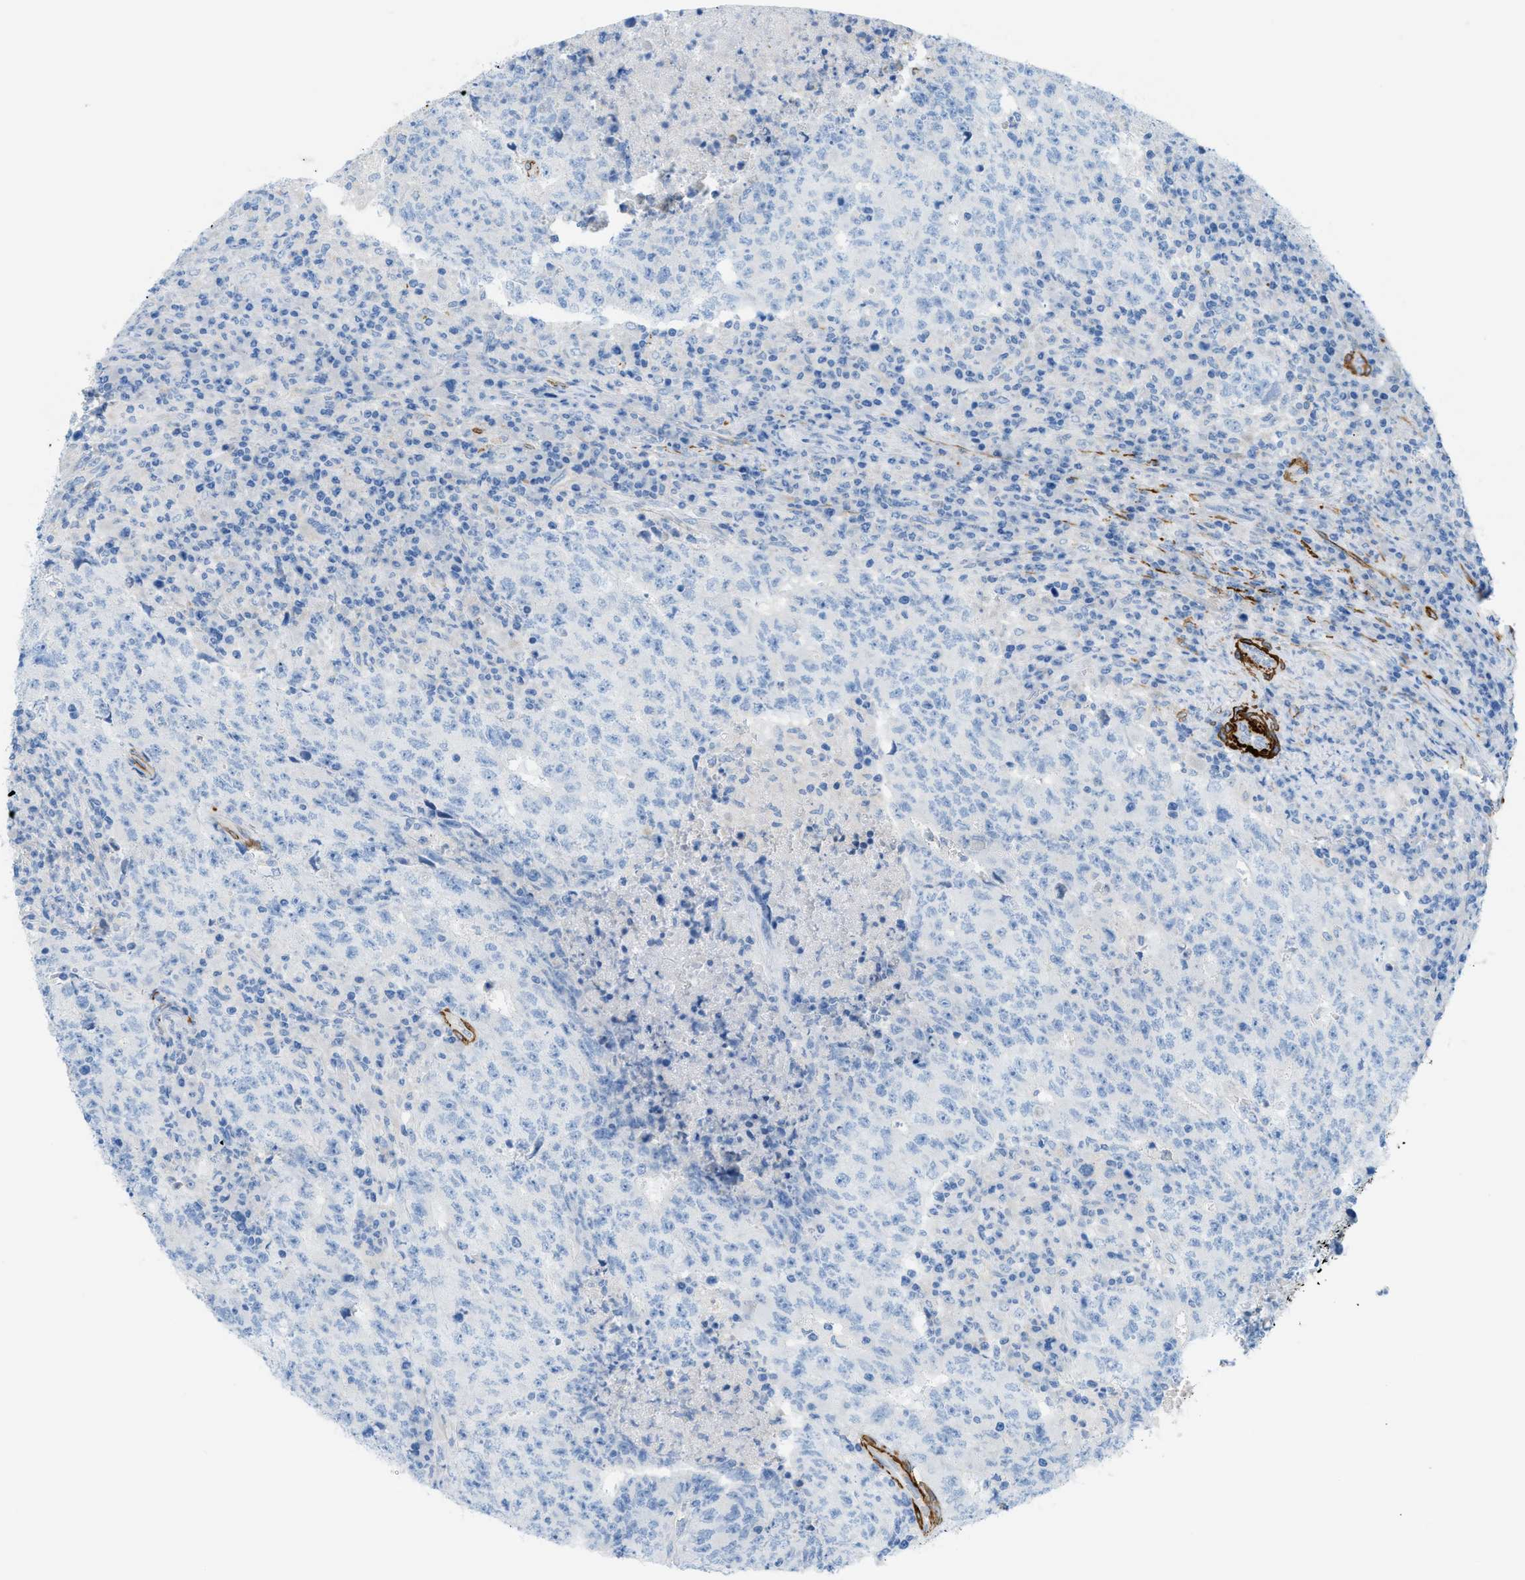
{"staining": {"intensity": "negative", "quantity": "none", "location": "none"}, "tissue": "testis cancer", "cell_type": "Tumor cells", "image_type": "cancer", "snomed": [{"axis": "morphology", "description": "Necrosis, NOS"}, {"axis": "morphology", "description": "Carcinoma, Embryonal, NOS"}, {"axis": "topography", "description": "Testis"}], "caption": "The histopathology image displays no staining of tumor cells in testis cancer (embryonal carcinoma).", "gene": "MYH11", "patient": {"sex": "male", "age": 19}}